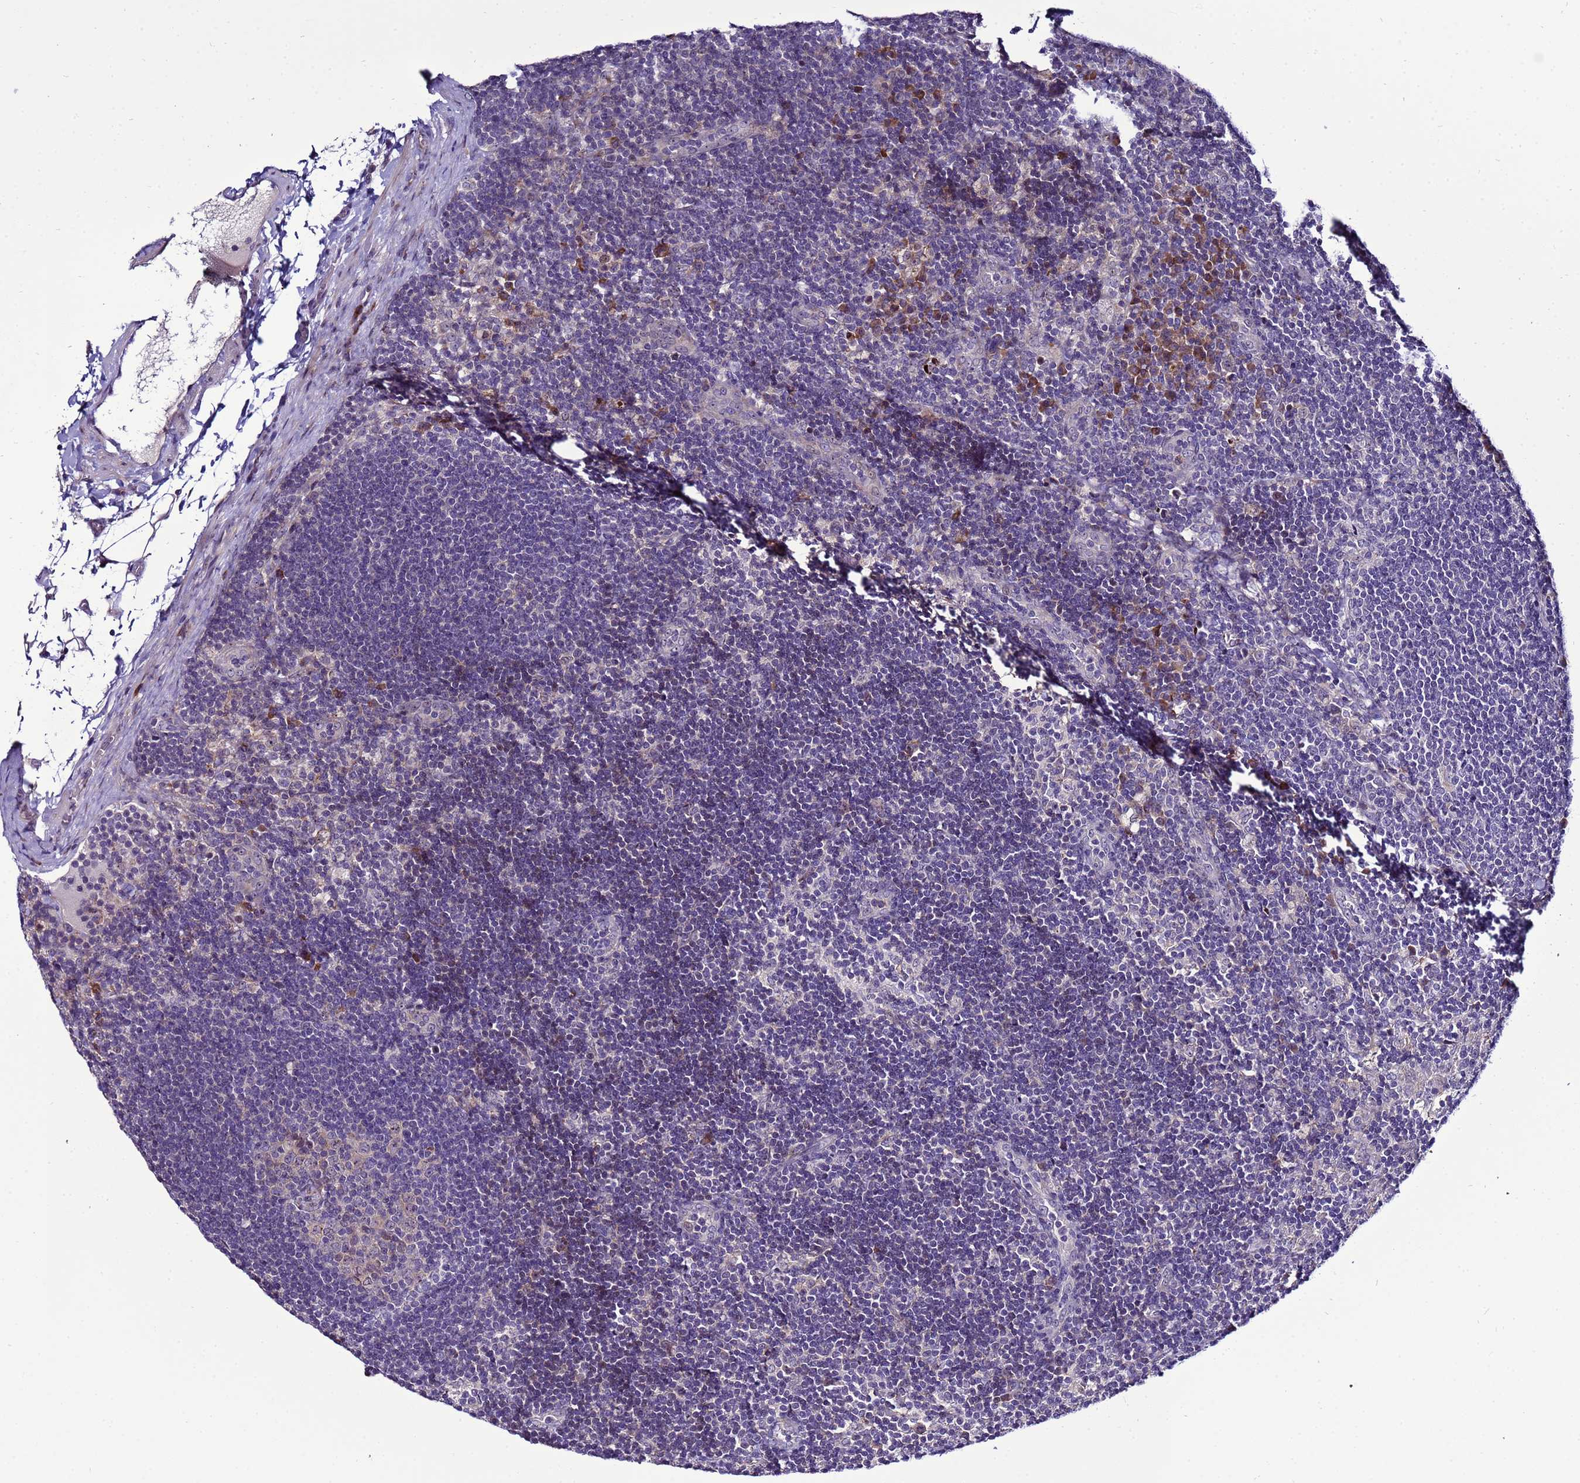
{"staining": {"intensity": "negative", "quantity": "none", "location": "none"}, "tissue": "lymph node", "cell_type": "Germinal center cells", "image_type": "normal", "snomed": [{"axis": "morphology", "description": "Normal tissue, NOS"}, {"axis": "topography", "description": "Lymph node"}], "caption": "IHC of benign human lymph node demonstrates no staining in germinal center cells. (DAB immunohistochemistry visualized using brightfield microscopy, high magnification).", "gene": "NOL8", "patient": {"sex": "male", "age": 24}}